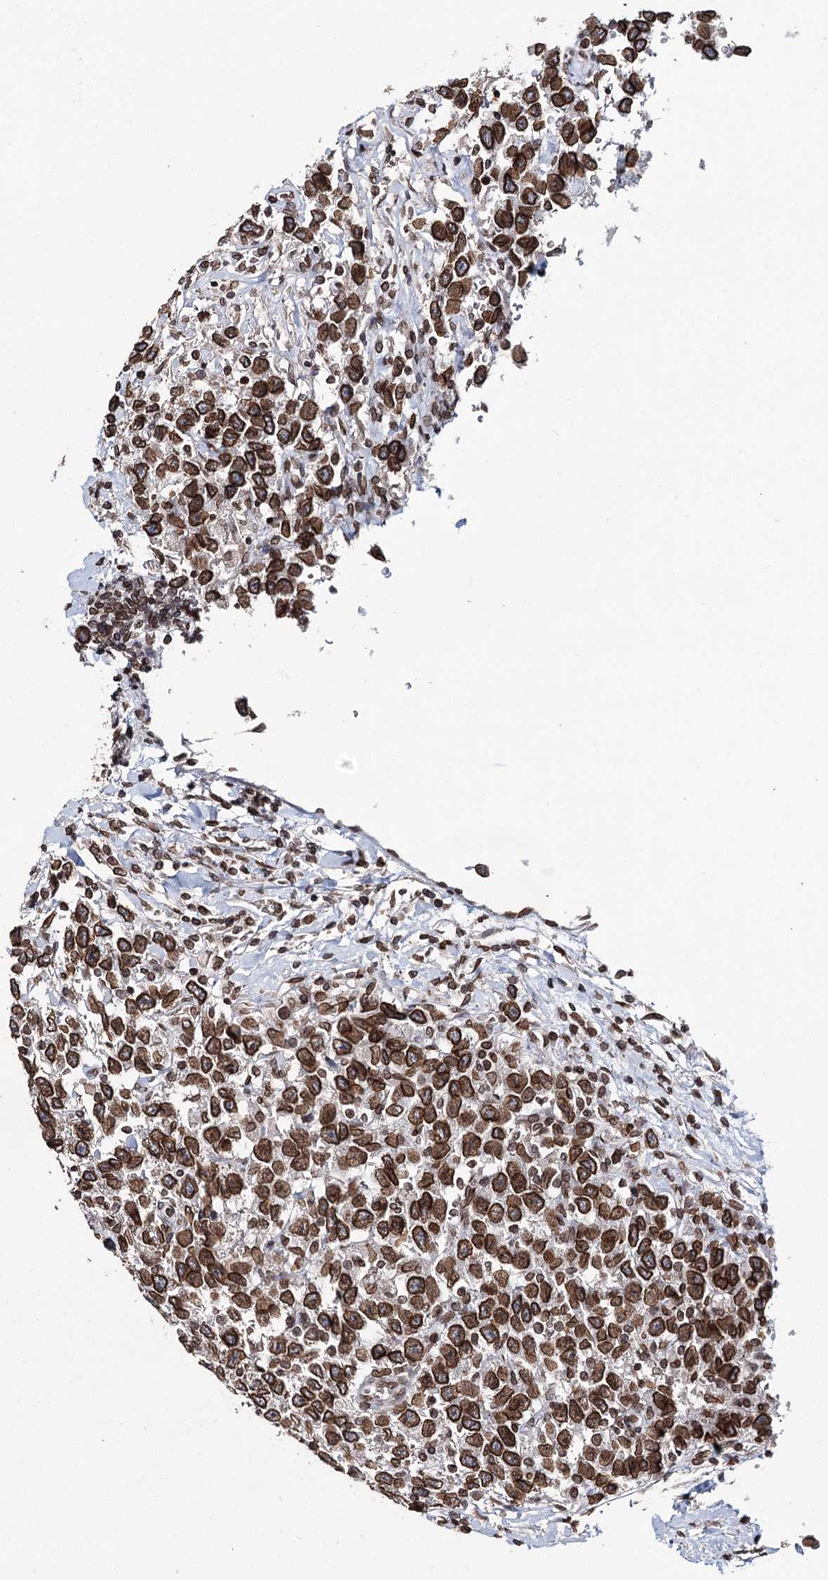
{"staining": {"intensity": "strong", "quantity": ">75%", "location": "cytoplasmic/membranous,nuclear"}, "tissue": "testis cancer", "cell_type": "Tumor cells", "image_type": "cancer", "snomed": [{"axis": "morphology", "description": "Seminoma, NOS"}, {"axis": "topography", "description": "Testis"}], "caption": "High-power microscopy captured an IHC histopathology image of testis cancer (seminoma), revealing strong cytoplasmic/membranous and nuclear expression in approximately >75% of tumor cells.", "gene": "KIAA0930", "patient": {"sex": "male", "age": 41}}